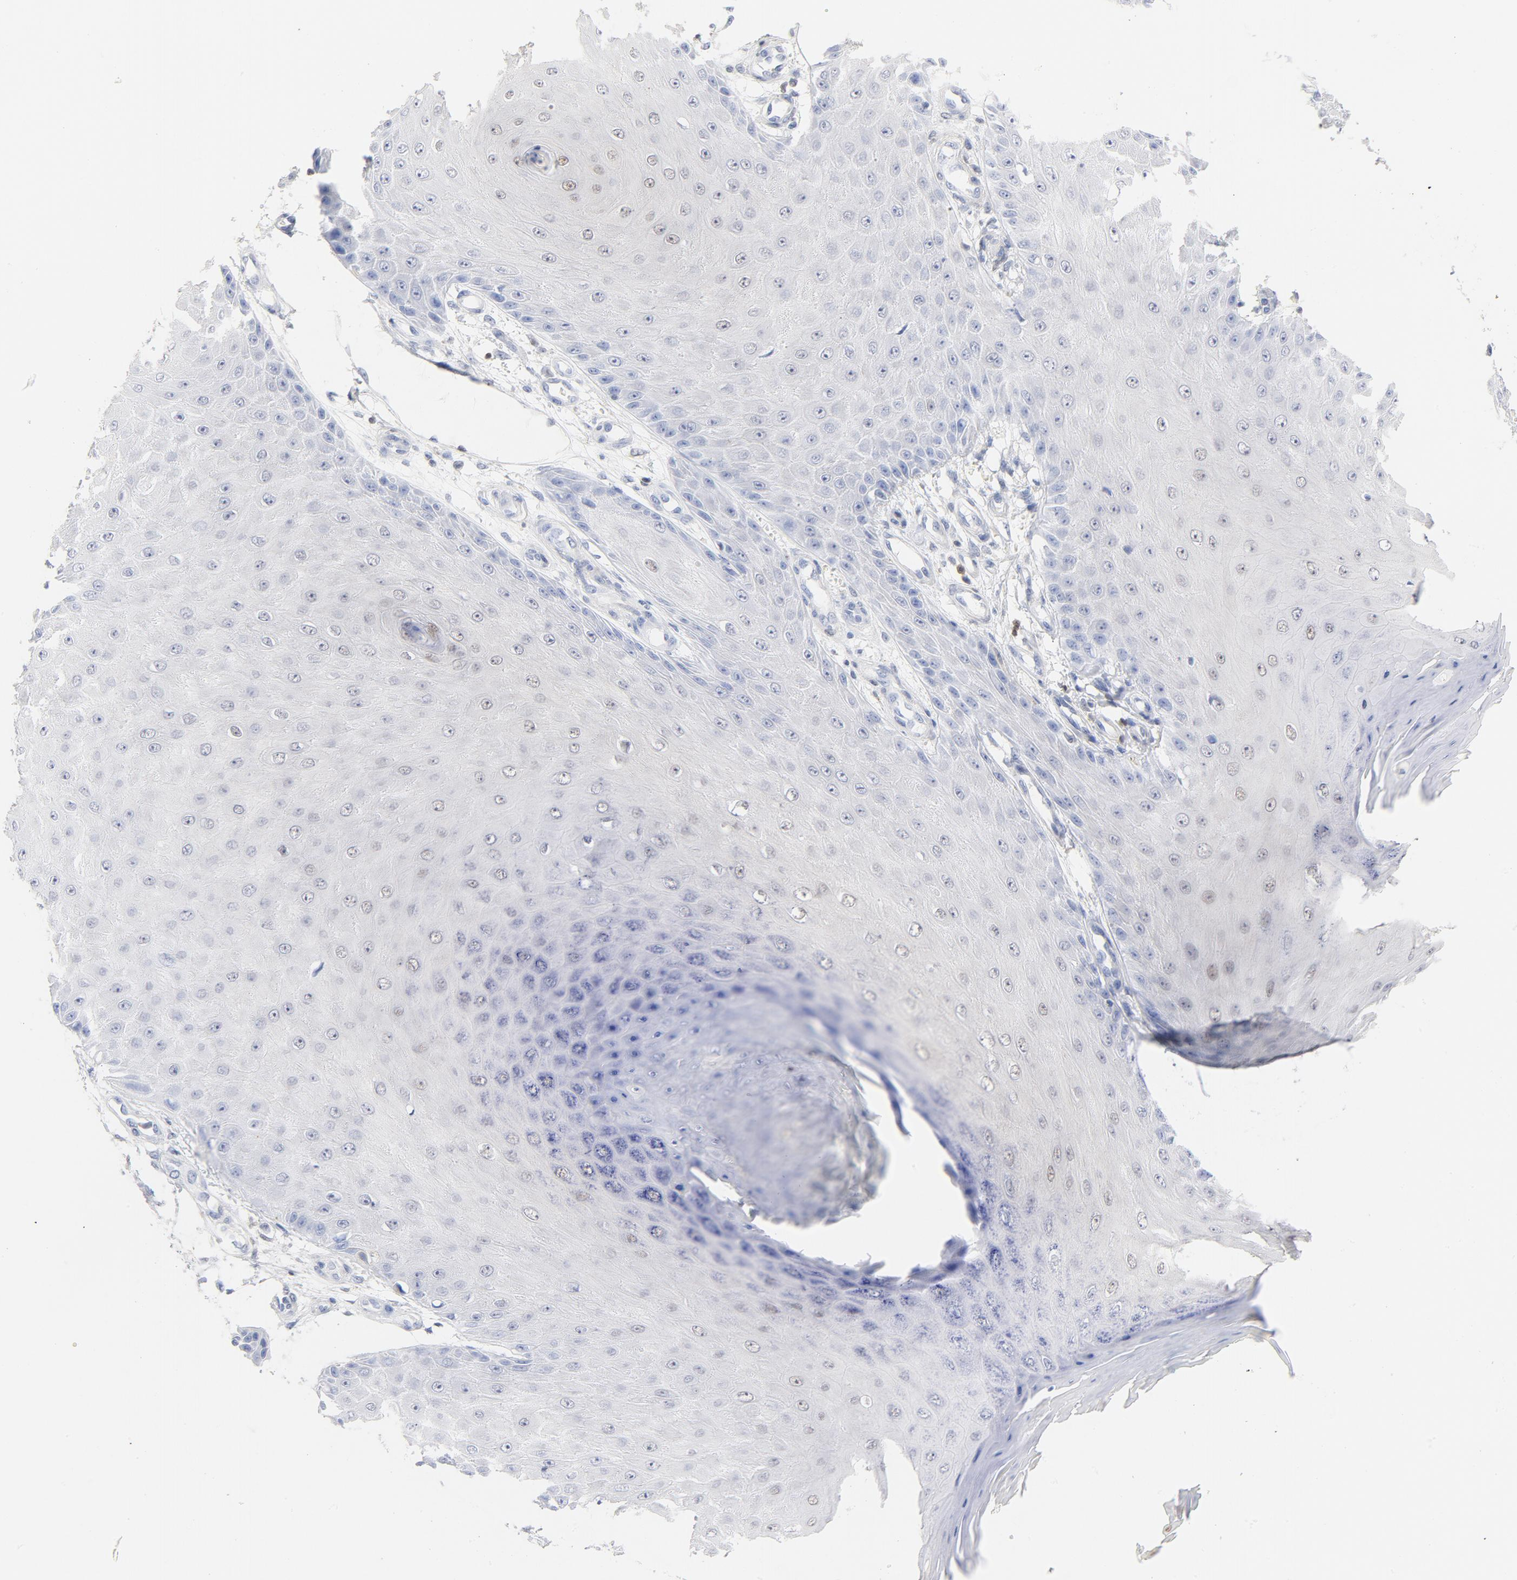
{"staining": {"intensity": "negative", "quantity": "none", "location": "none"}, "tissue": "skin cancer", "cell_type": "Tumor cells", "image_type": "cancer", "snomed": [{"axis": "morphology", "description": "Squamous cell carcinoma, NOS"}, {"axis": "topography", "description": "Skin"}], "caption": "A histopathology image of skin squamous cell carcinoma stained for a protein reveals no brown staining in tumor cells.", "gene": "CDKN1B", "patient": {"sex": "female", "age": 40}}